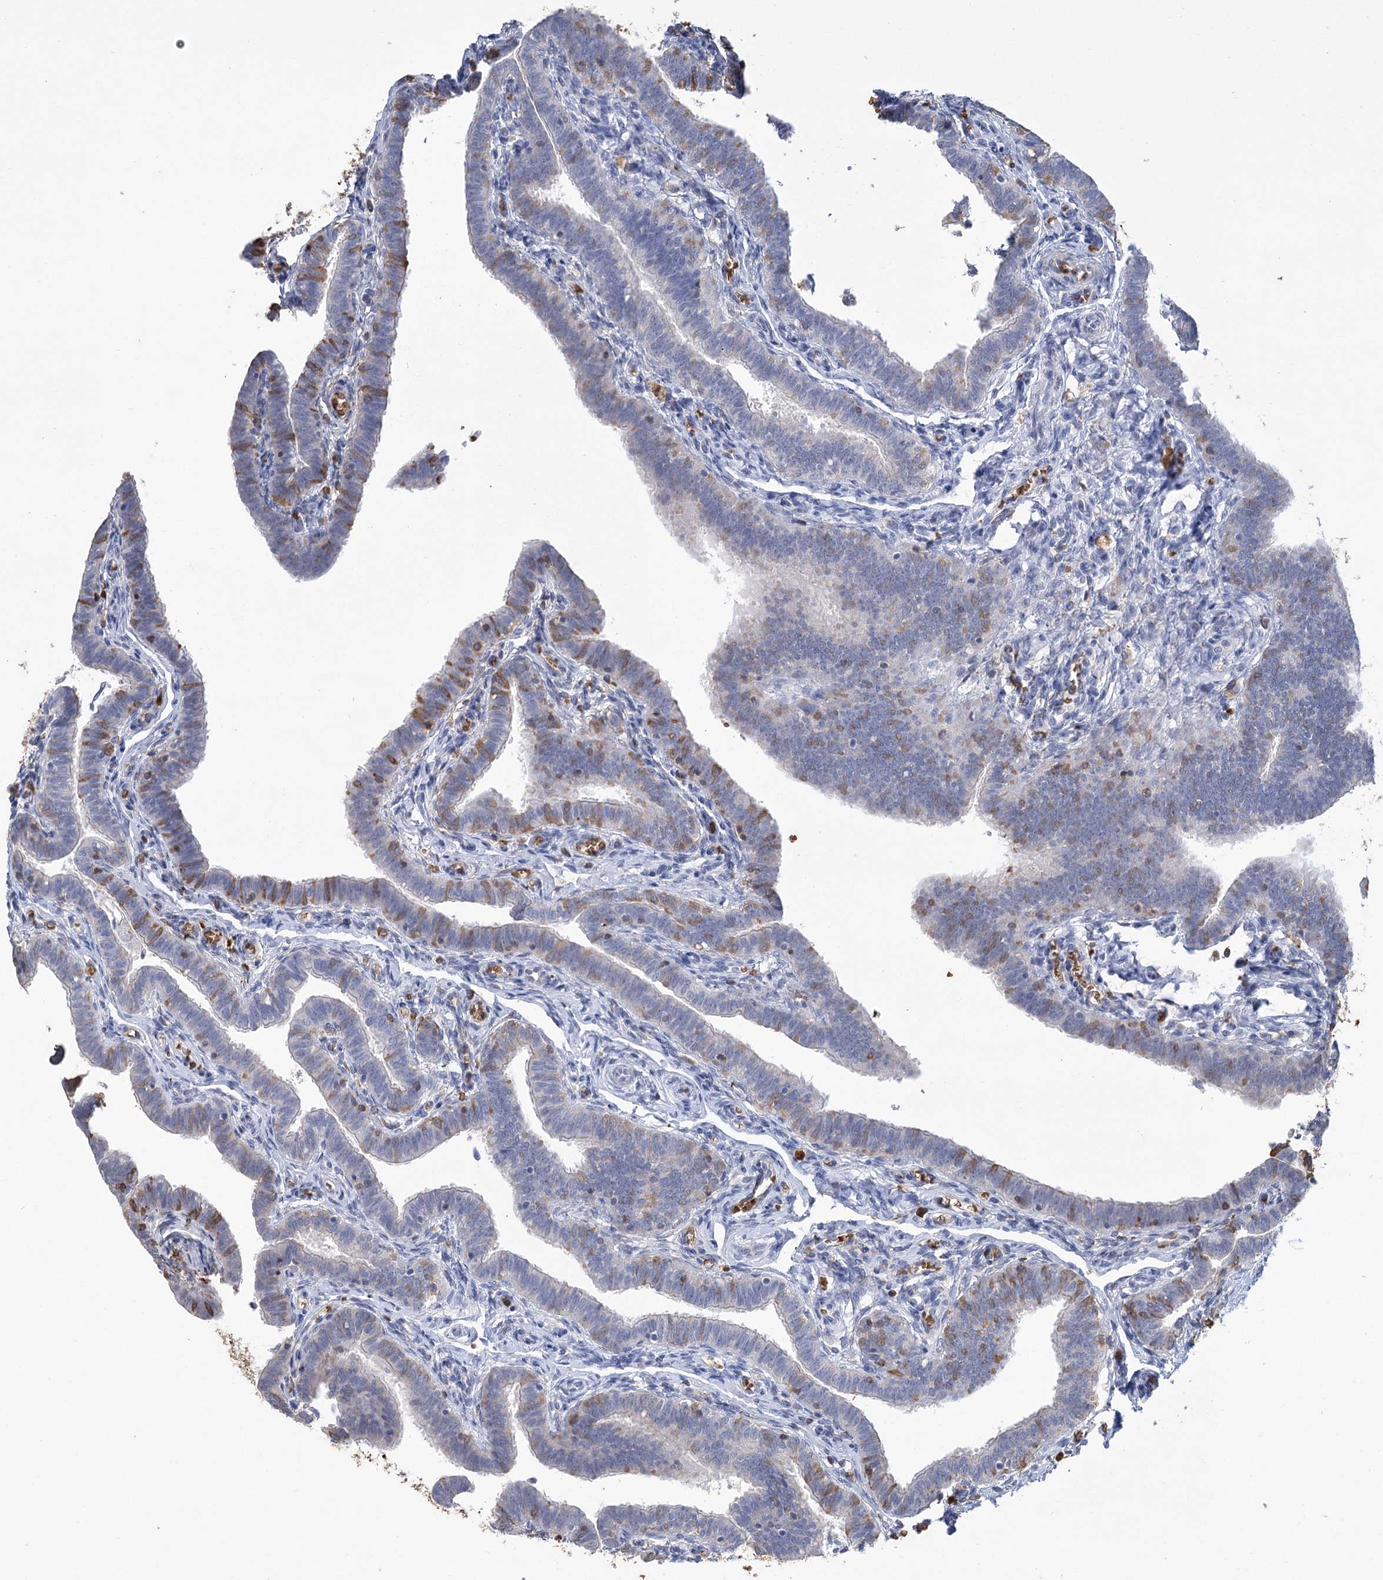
{"staining": {"intensity": "moderate", "quantity": "<25%", "location": "cytoplasmic/membranous"}, "tissue": "fallopian tube", "cell_type": "Glandular cells", "image_type": "normal", "snomed": [{"axis": "morphology", "description": "Normal tissue, NOS"}, {"axis": "topography", "description": "Fallopian tube"}], "caption": "Fallopian tube stained with DAB immunohistochemistry (IHC) shows low levels of moderate cytoplasmic/membranous positivity in about <25% of glandular cells. Nuclei are stained in blue.", "gene": "HBA1", "patient": {"sex": "female", "age": 36}}